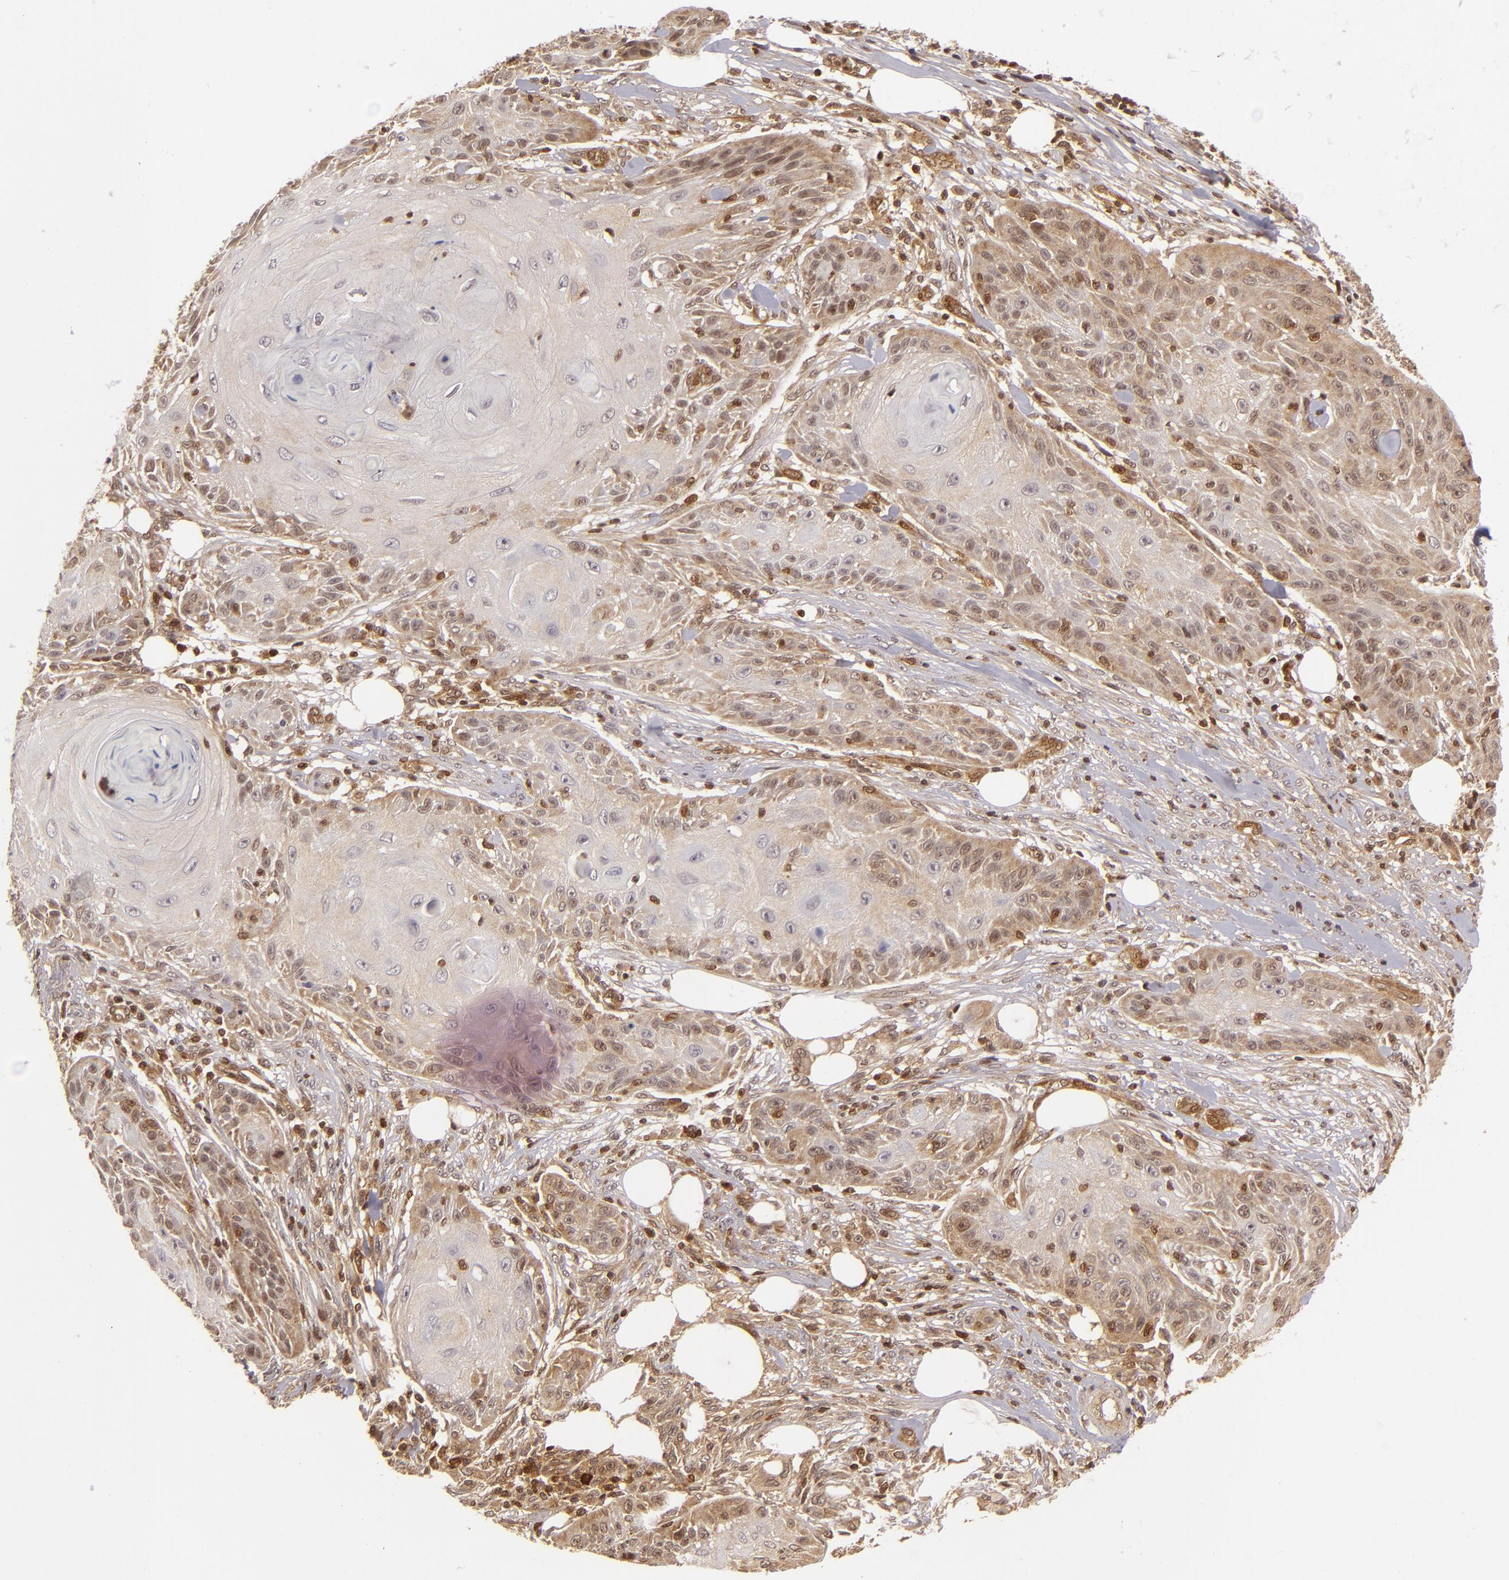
{"staining": {"intensity": "weak", "quantity": "<25%", "location": "cytoplasmic/membranous"}, "tissue": "skin cancer", "cell_type": "Tumor cells", "image_type": "cancer", "snomed": [{"axis": "morphology", "description": "Squamous cell carcinoma, NOS"}, {"axis": "topography", "description": "Skin"}], "caption": "Tumor cells are negative for brown protein staining in skin cancer (squamous cell carcinoma).", "gene": "ZBTB33", "patient": {"sex": "female", "age": 88}}